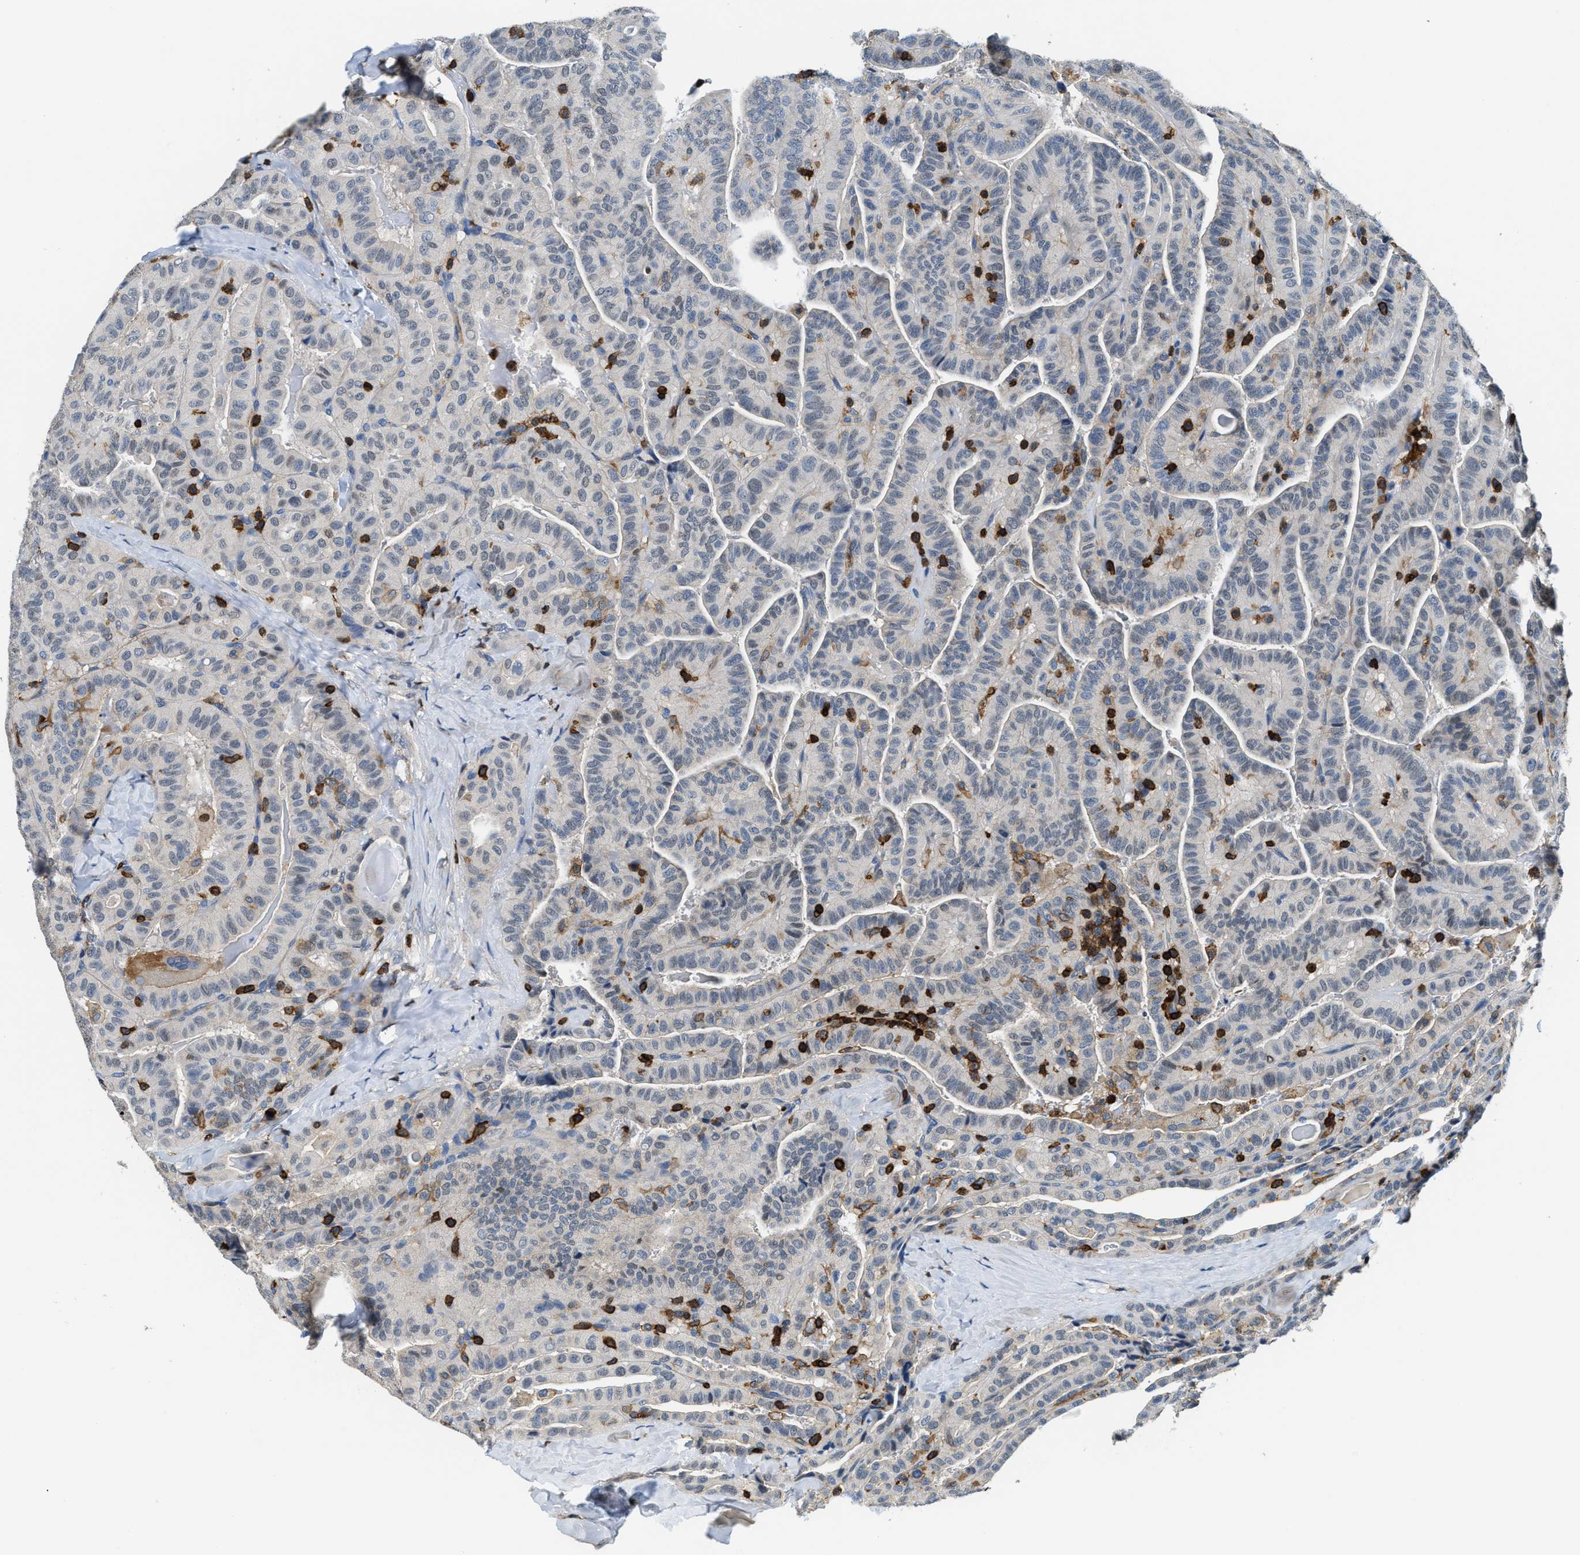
{"staining": {"intensity": "negative", "quantity": "none", "location": "none"}, "tissue": "thyroid cancer", "cell_type": "Tumor cells", "image_type": "cancer", "snomed": [{"axis": "morphology", "description": "Papillary adenocarcinoma, NOS"}, {"axis": "topography", "description": "Thyroid gland"}], "caption": "The histopathology image demonstrates no staining of tumor cells in thyroid cancer (papillary adenocarcinoma).", "gene": "MYO1G", "patient": {"sex": "male", "age": 77}}